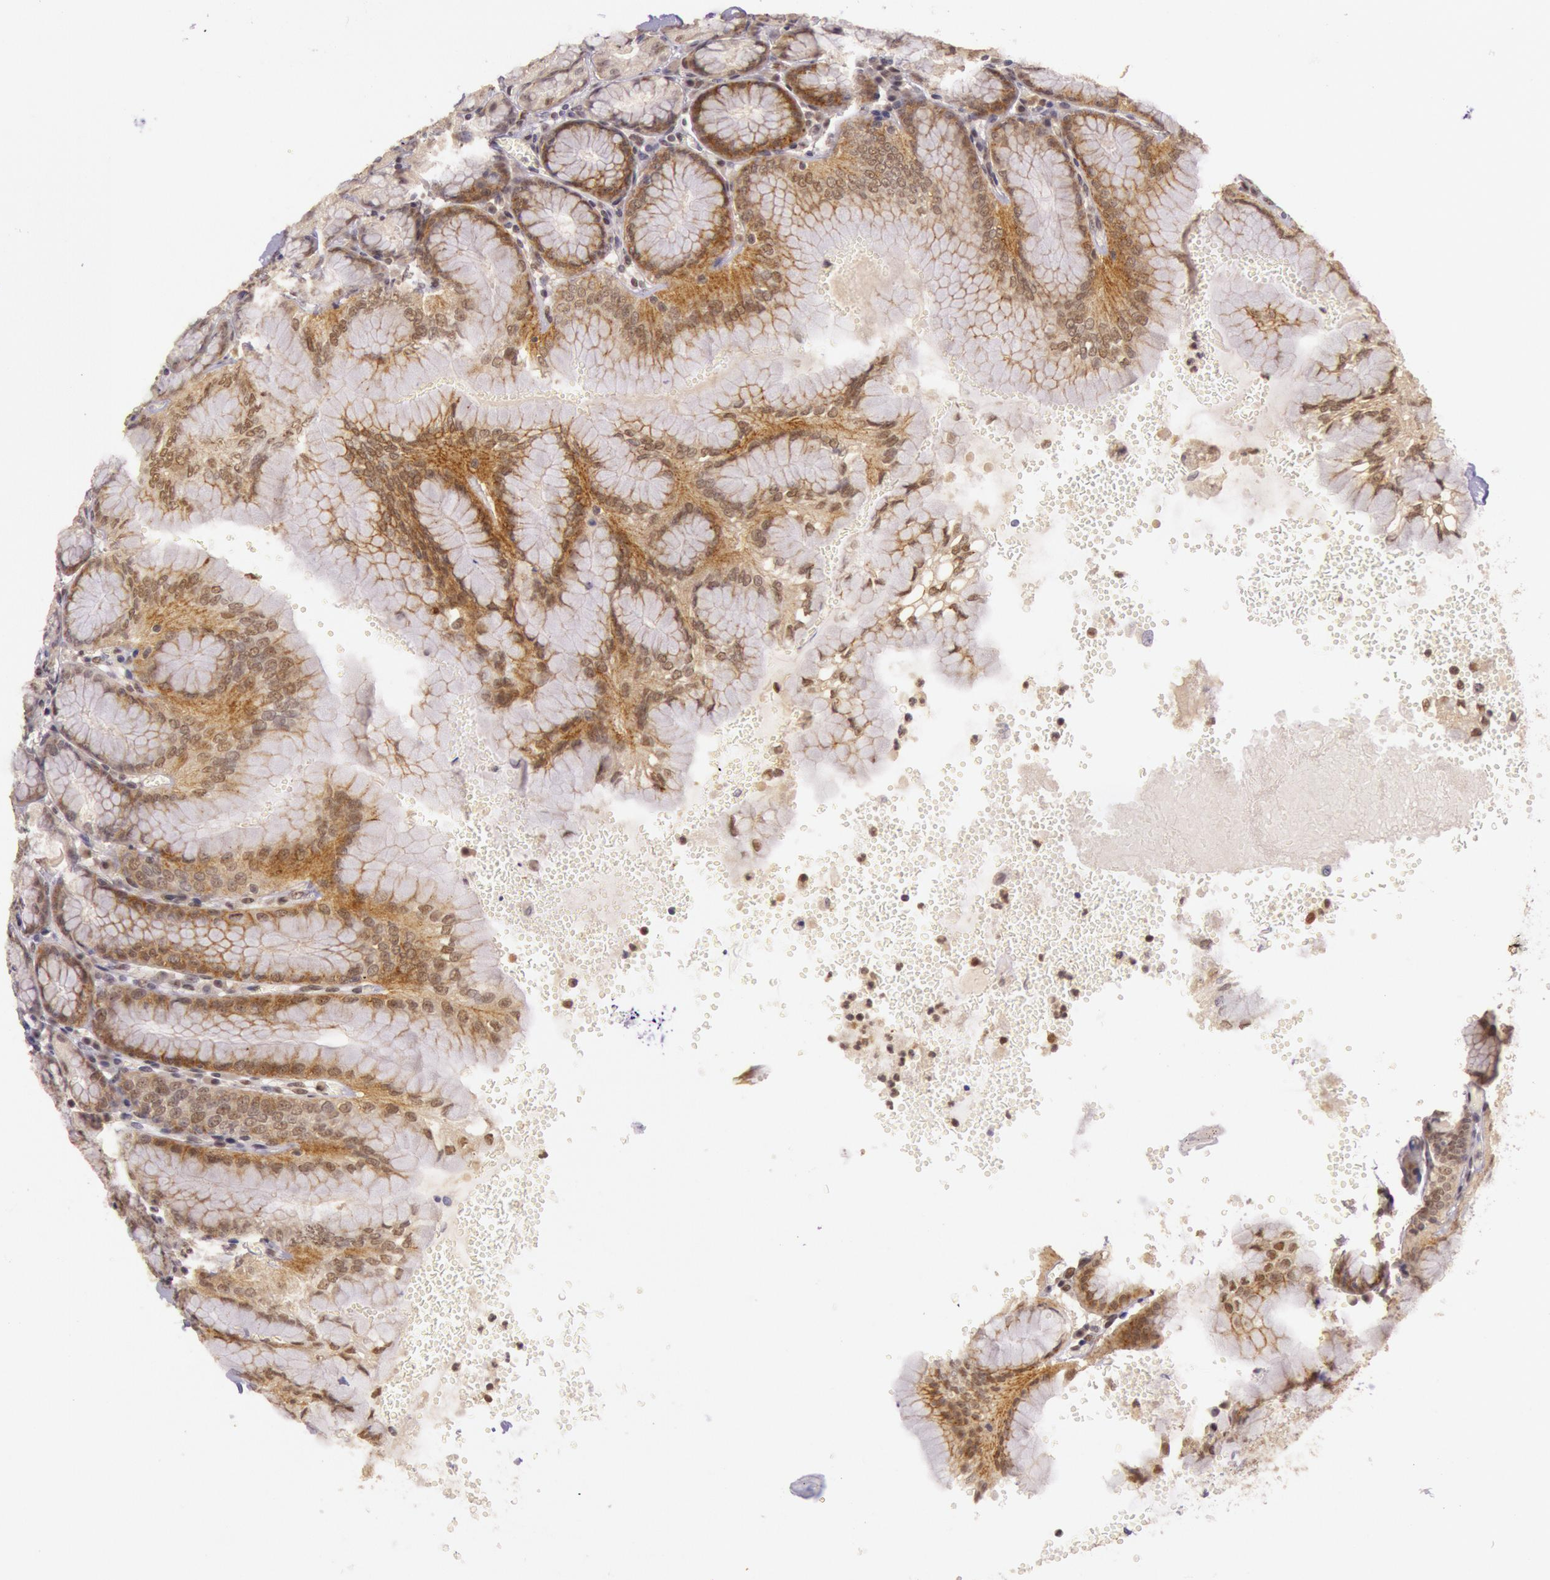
{"staining": {"intensity": "moderate", "quantity": "25%-75%", "location": "cytoplasmic/membranous,nuclear"}, "tissue": "stomach", "cell_type": "Glandular cells", "image_type": "normal", "snomed": [{"axis": "morphology", "description": "Normal tissue, NOS"}, {"axis": "topography", "description": "Stomach, upper"}, {"axis": "topography", "description": "Stomach"}], "caption": "Immunohistochemical staining of unremarkable human stomach displays medium levels of moderate cytoplasmic/membranous,nuclear positivity in approximately 25%-75% of glandular cells. The staining was performed using DAB (3,3'-diaminobenzidine) to visualize the protein expression in brown, while the nuclei were stained in blue with hematoxylin (Magnification: 20x).", "gene": "RTL10", "patient": {"sex": "male", "age": 76}}